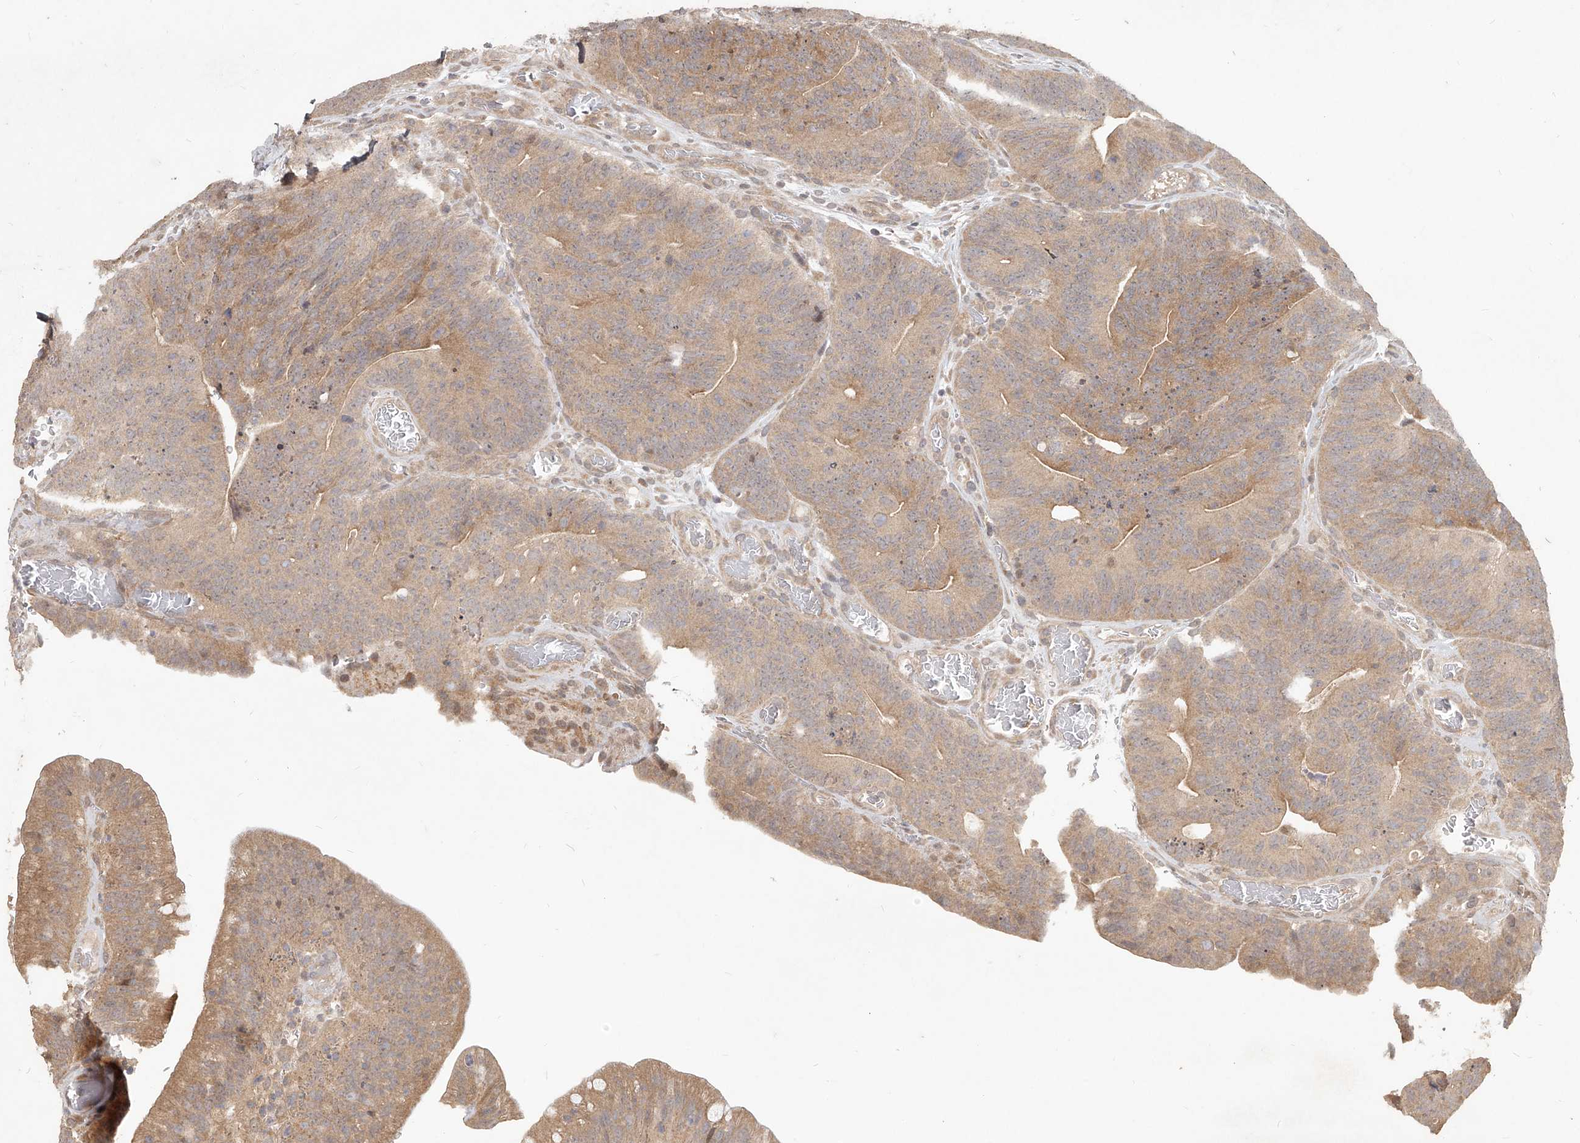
{"staining": {"intensity": "moderate", "quantity": ">75%", "location": "cytoplasmic/membranous"}, "tissue": "colorectal cancer", "cell_type": "Tumor cells", "image_type": "cancer", "snomed": [{"axis": "morphology", "description": "Normal tissue, NOS"}, {"axis": "topography", "description": "Colon"}], "caption": "Moderate cytoplasmic/membranous staining is appreciated in approximately >75% of tumor cells in colorectal cancer.", "gene": "SLC37A1", "patient": {"sex": "female", "age": 82}}